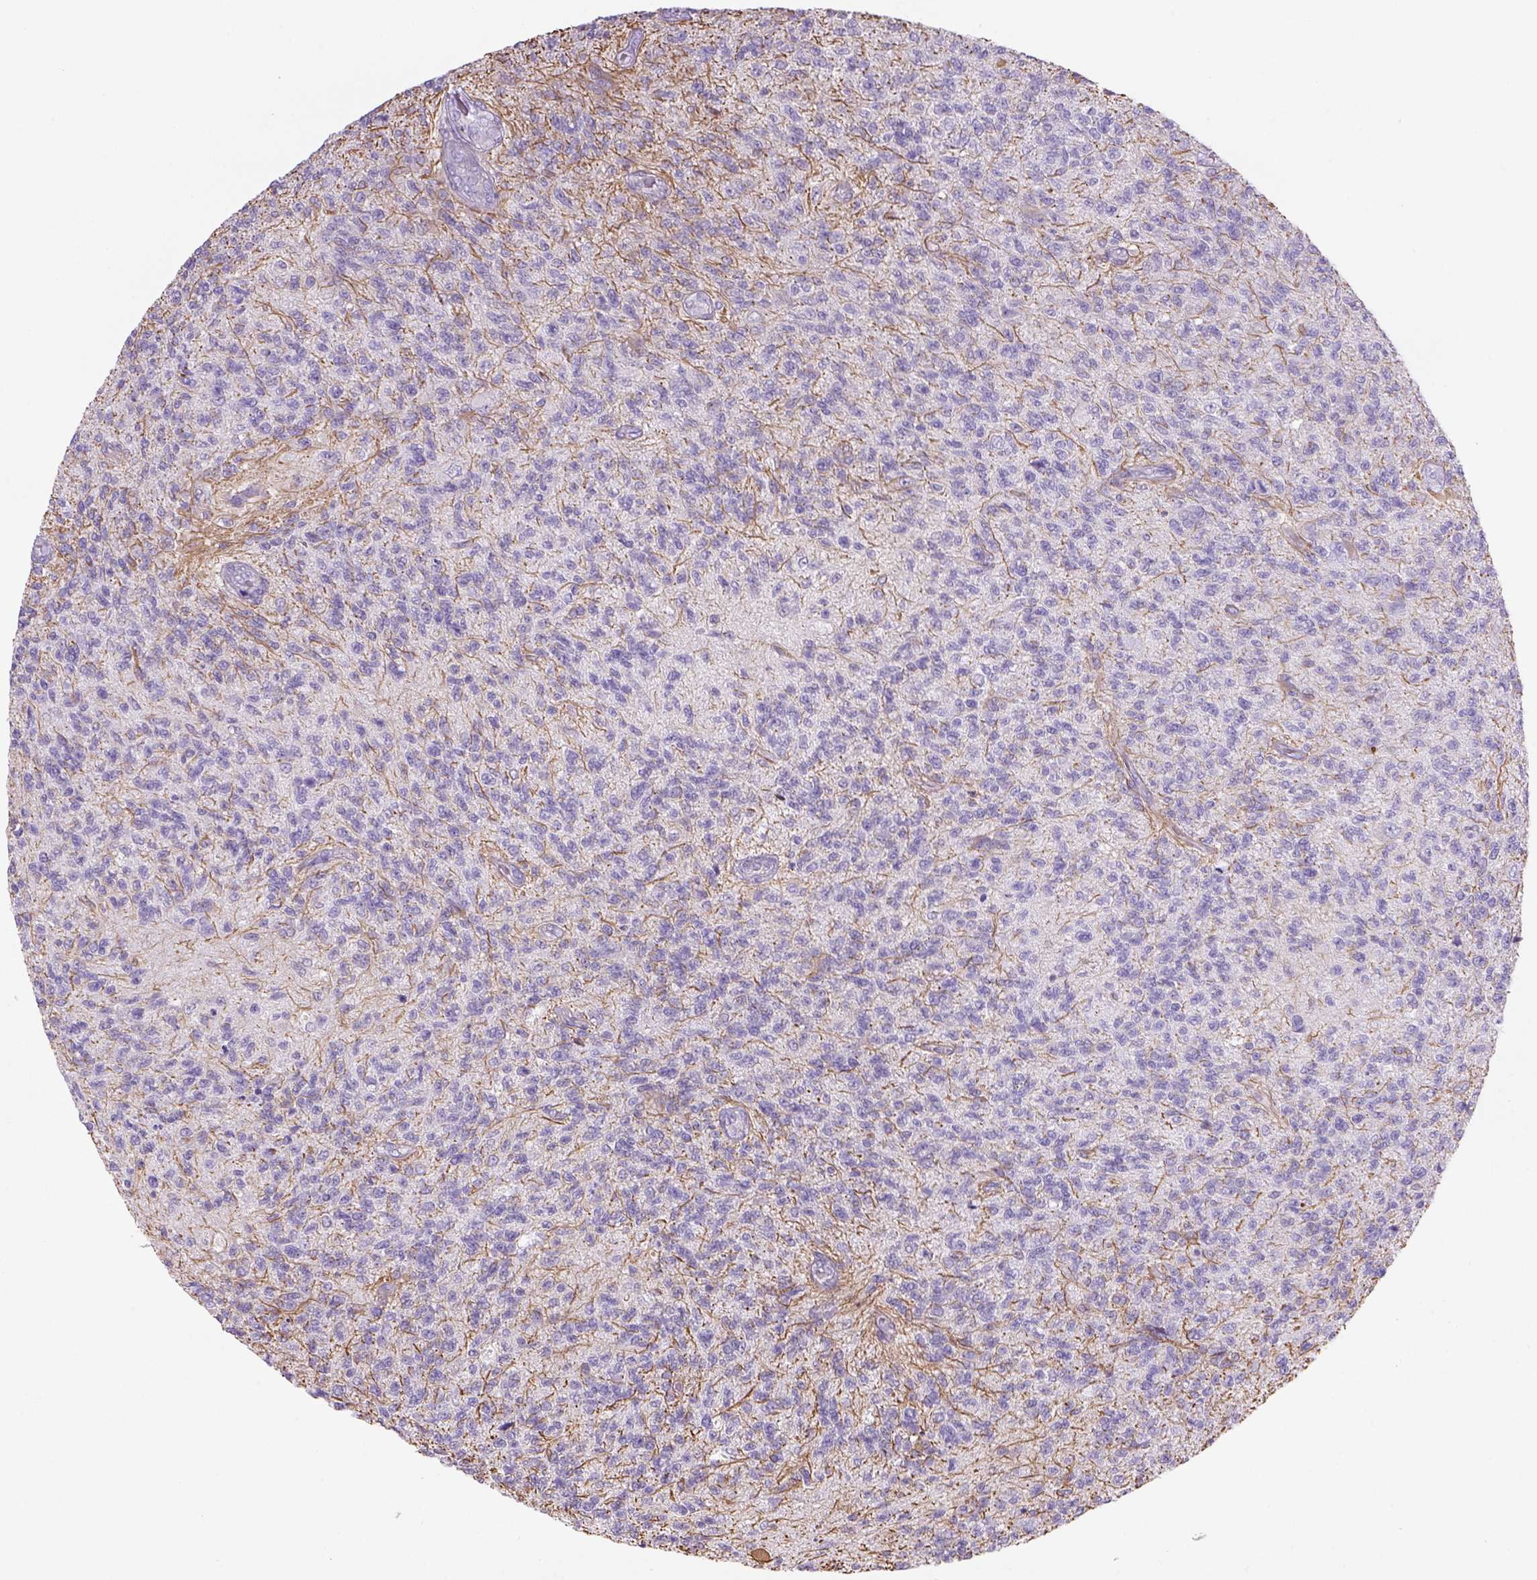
{"staining": {"intensity": "negative", "quantity": "none", "location": "none"}, "tissue": "glioma", "cell_type": "Tumor cells", "image_type": "cancer", "snomed": [{"axis": "morphology", "description": "Glioma, malignant, High grade"}, {"axis": "topography", "description": "Brain"}], "caption": "High-grade glioma (malignant) stained for a protein using immunohistochemistry exhibits no positivity tumor cells.", "gene": "TENM4", "patient": {"sex": "male", "age": 56}}